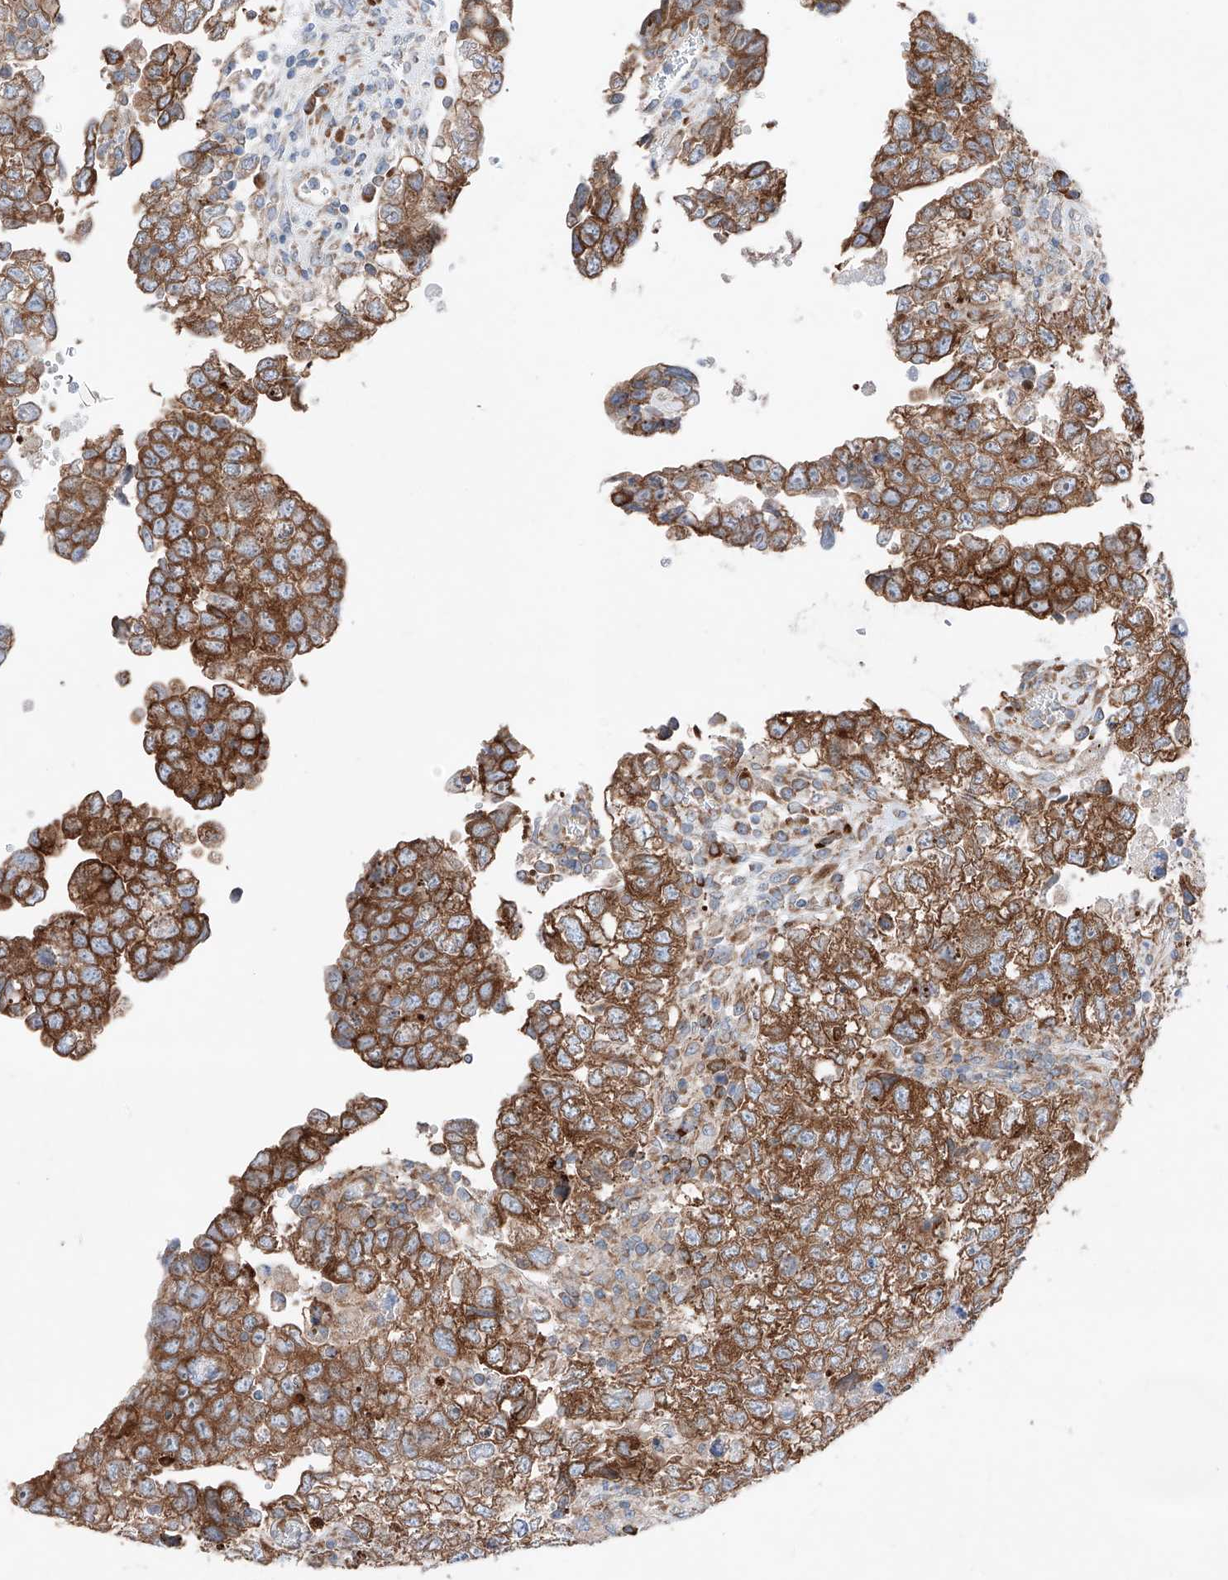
{"staining": {"intensity": "strong", "quantity": ">75%", "location": "cytoplasmic/membranous"}, "tissue": "testis cancer", "cell_type": "Tumor cells", "image_type": "cancer", "snomed": [{"axis": "morphology", "description": "Carcinoma, Embryonal, NOS"}, {"axis": "topography", "description": "Testis"}], "caption": "Immunohistochemistry of testis cancer reveals high levels of strong cytoplasmic/membranous positivity in about >75% of tumor cells.", "gene": "CRELD1", "patient": {"sex": "male", "age": 37}}